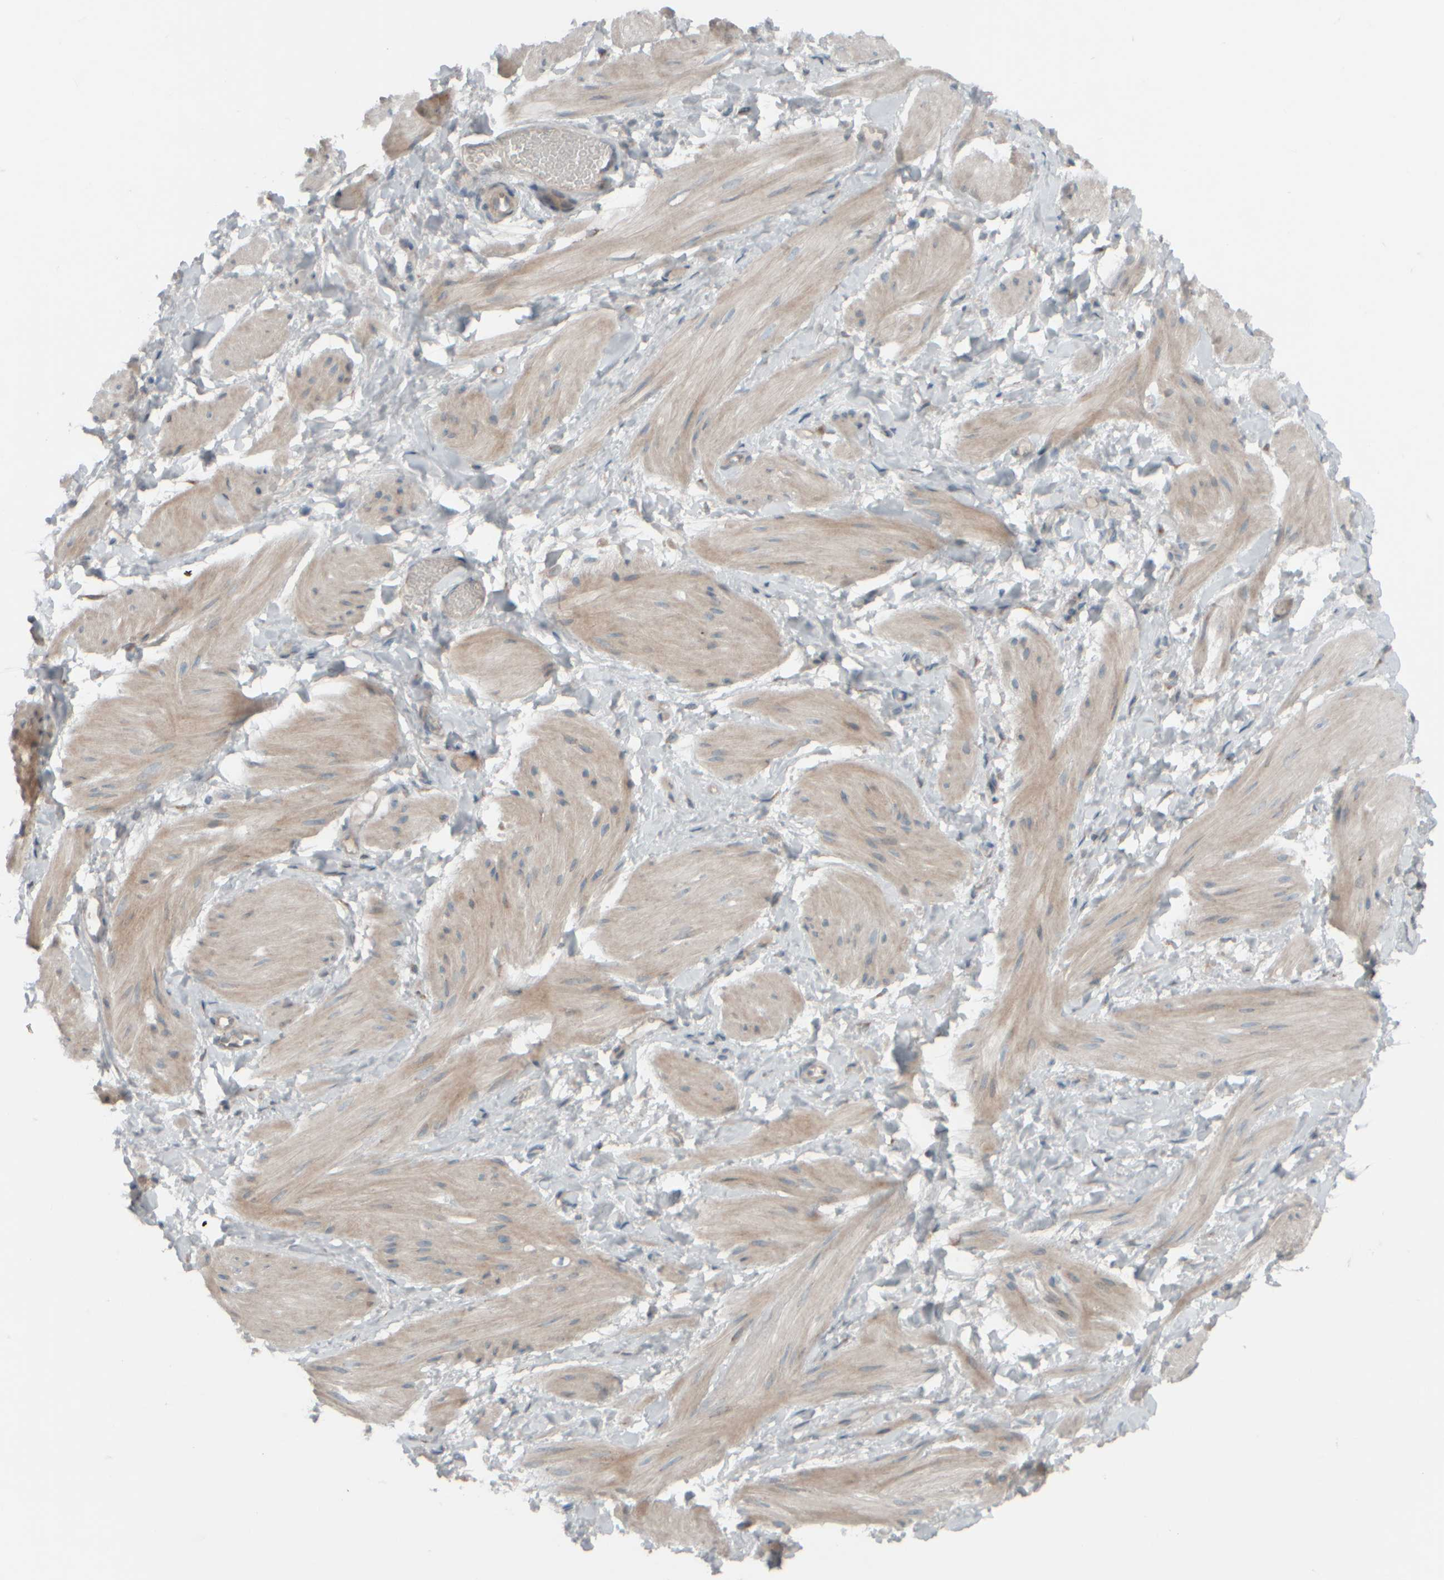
{"staining": {"intensity": "weak", "quantity": "25%-75%", "location": "cytoplasmic/membranous"}, "tissue": "smooth muscle", "cell_type": "Smooth muscle cells", "image_type": "normal", "snomed": [{"axis": "morphology", "description": "Normal tissue, NOS"}, {"axis": "topography", "description": "Smooth muscle"}], "caption": "Immunohistochemical staining of benign human smooth muscle demonstrates 25%-75% levels of weak cytoplasmic/membranous protein expression in about 25%-75% of smooth muscle cells.", "gene": "HGS", "patient": {"sex": "male", "age": 16}}